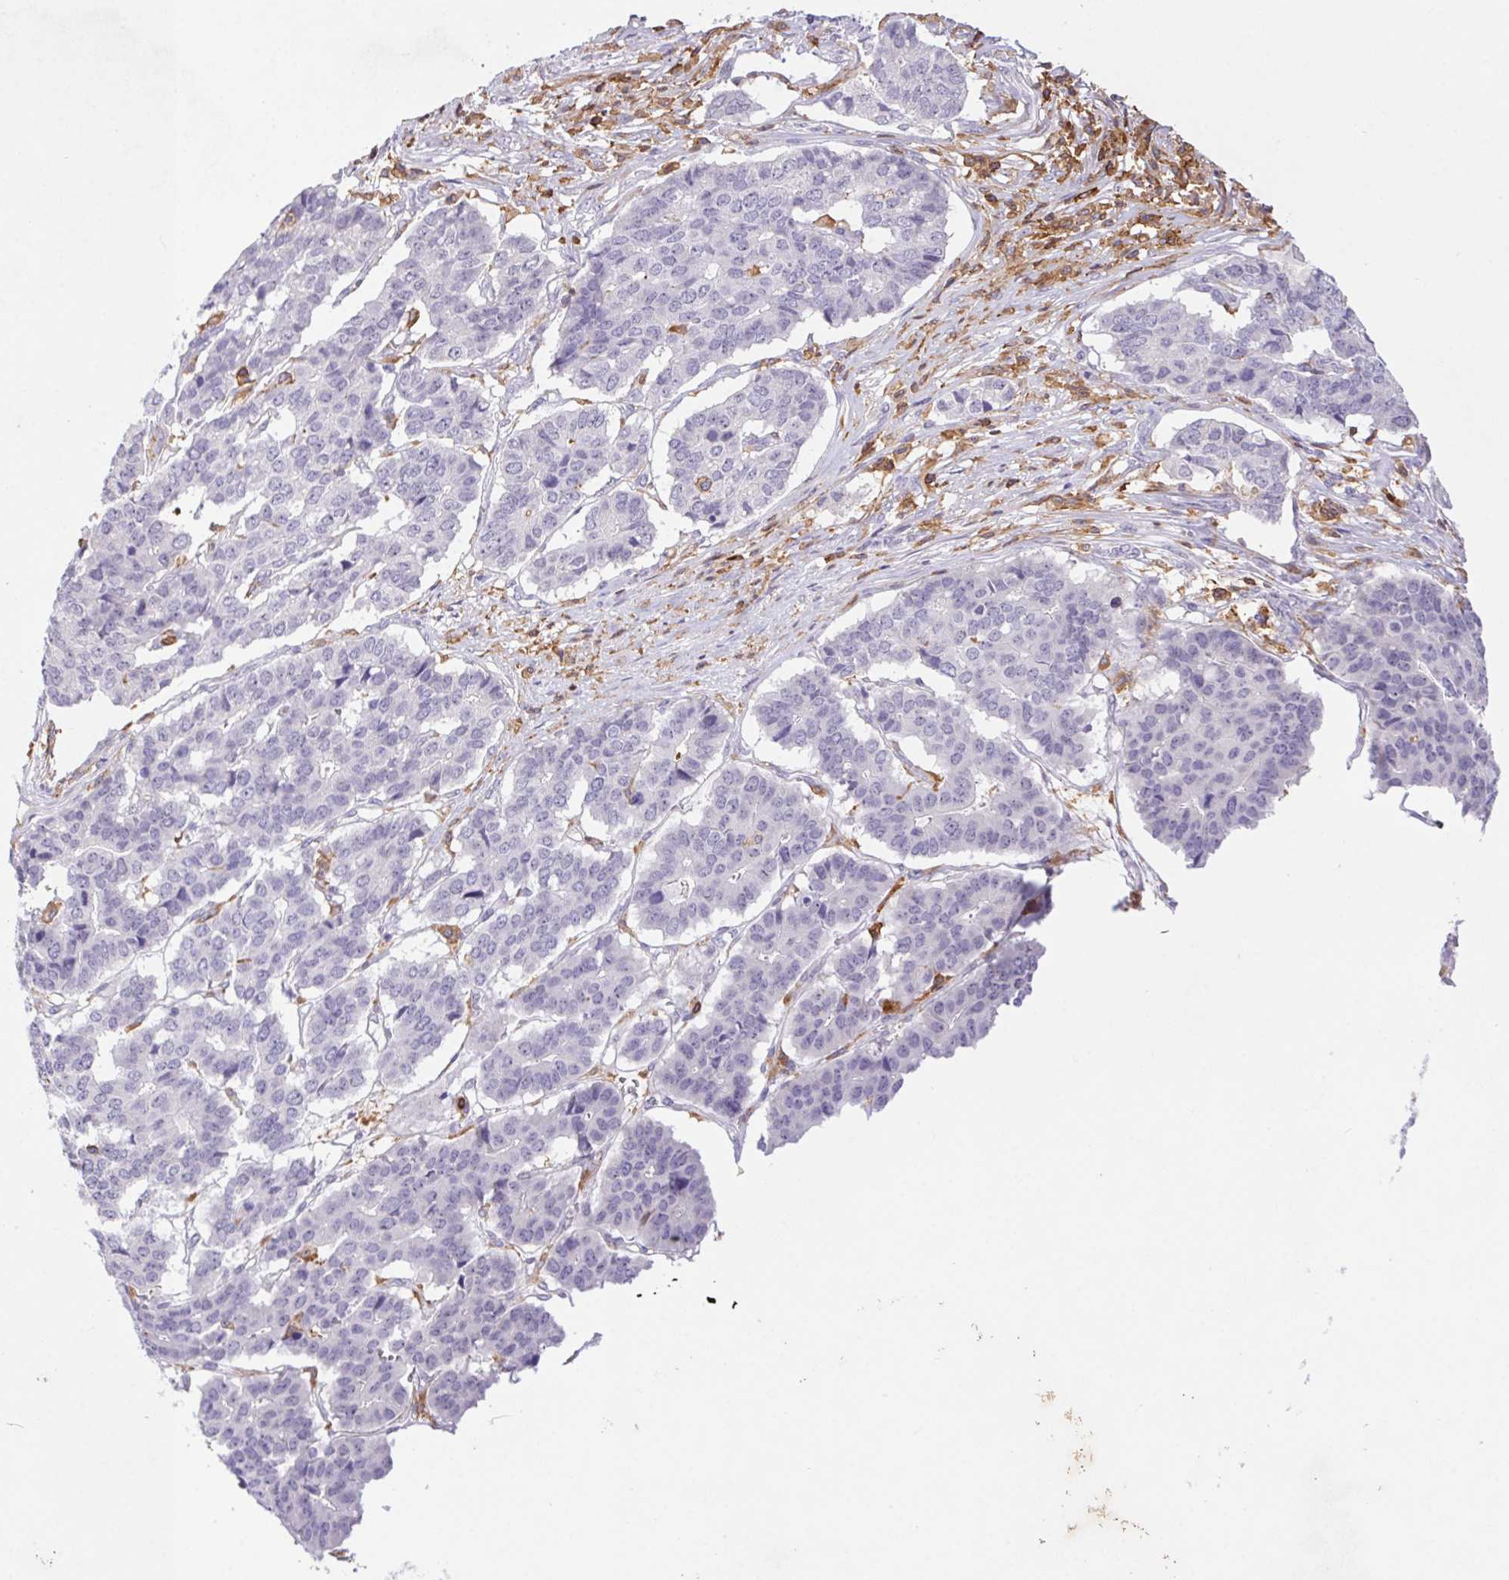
{"staining": {"intensity": "negative", "quantity": "none", "location": "none"}, "tissue": "pancreatic cancer", "cell_type": "Tumor cells", "image_type": "cancer", "snomed": [{"axis": "morphology", "description": "Adenocarcinoma, NOS"}, {"axis": "topography", "description": "Pancreas"}], "caption": "IHC histopathology image of neoplastic tissue: human adenocarcinoma (pancreatic) stained with DAB reveals no significant protein expression in tumor cells. Nuclei are stained in blue.", "gene": "APBB1IP", "patient": {"sex": "male", "age": 50}}